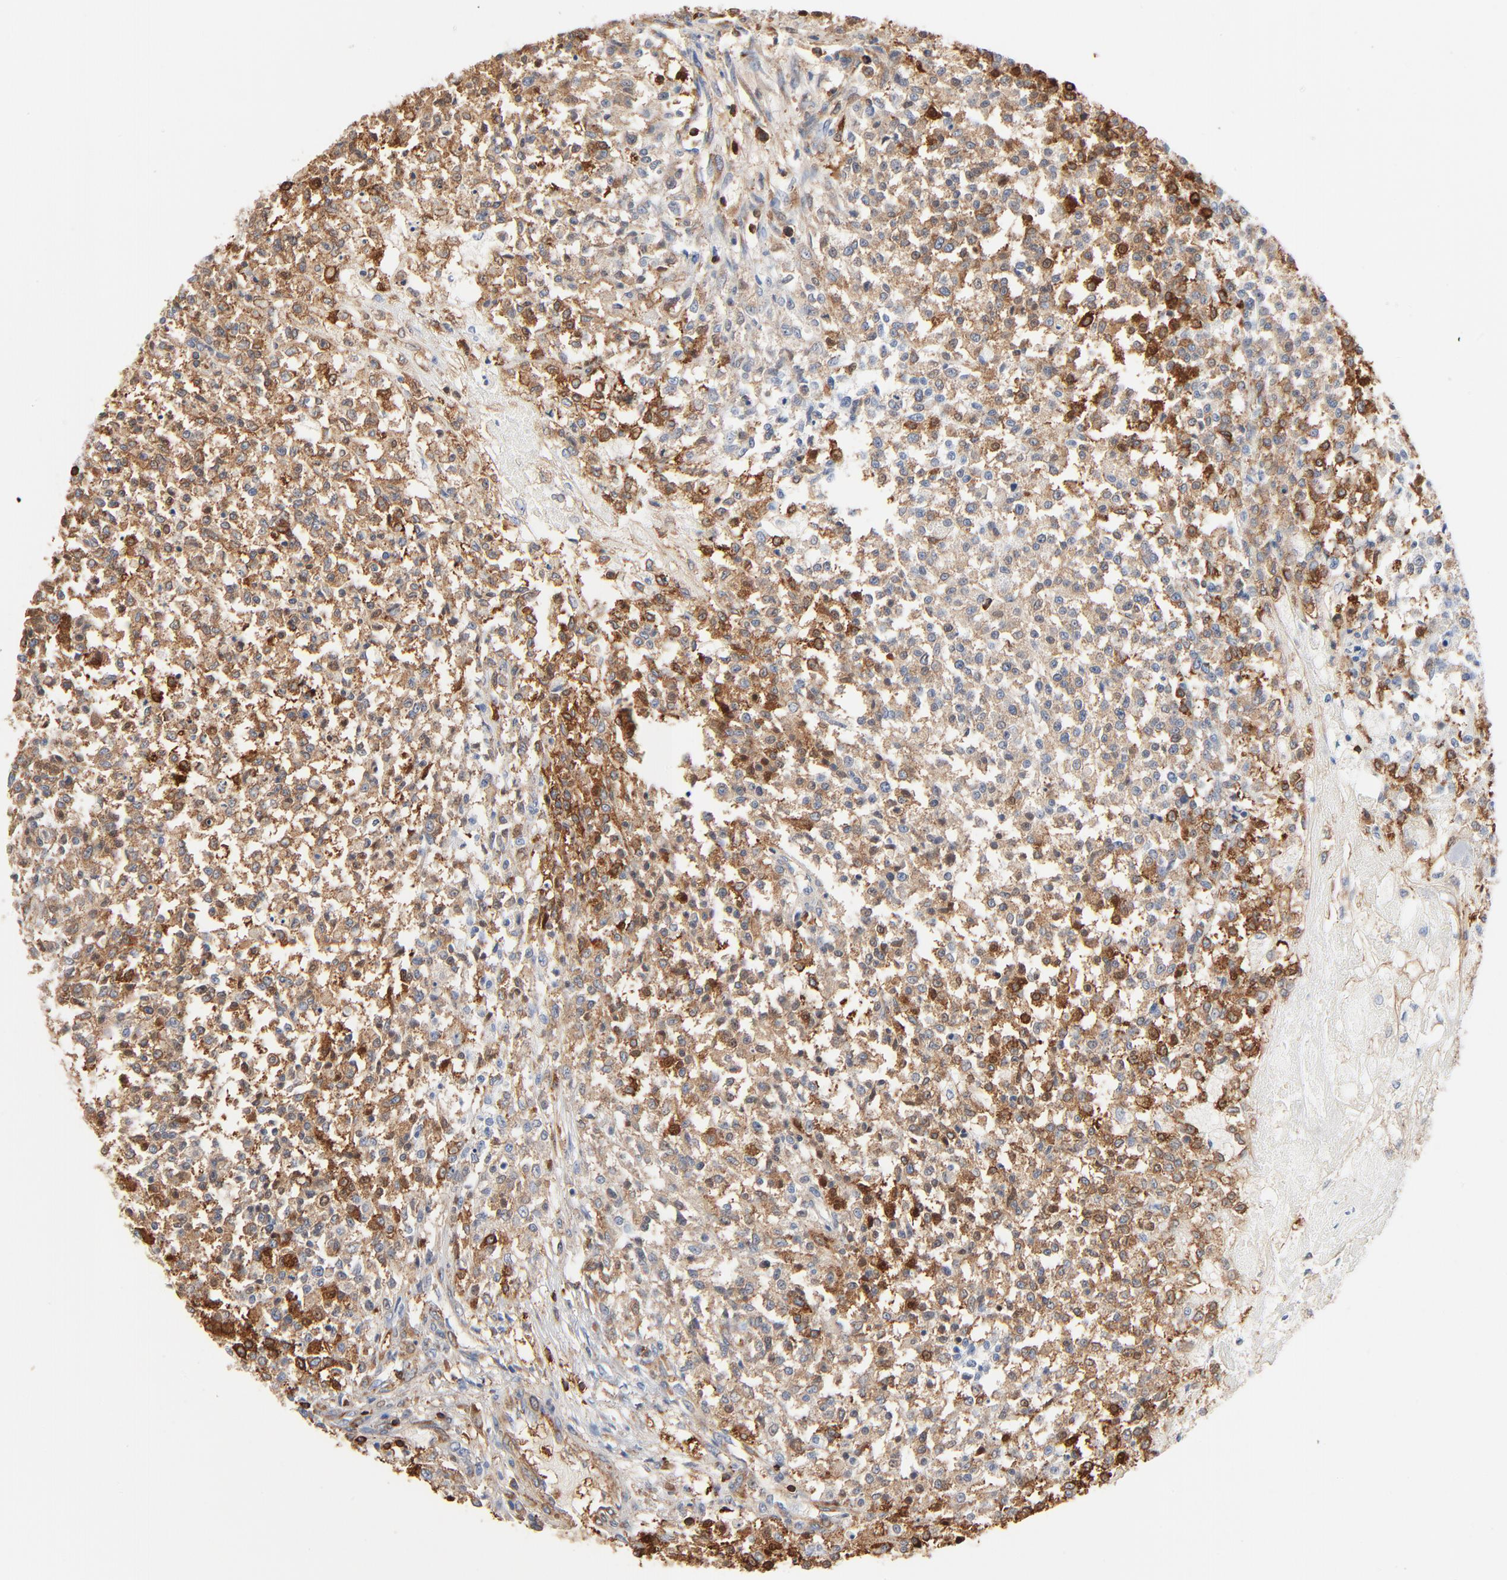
{"staining": {"intensity": "moderate", "quantity": ">75%", "location": "cytoplasmic/membranous"}, "tissue": "testis cancer", "cell_type": "Tumor cells", "image_type": "cancer", "snomed": [{"axis": "morphology", "description": "Seminoma, NOS"}, {"axis": "topography", "description": "Testis"}], "caption": "Tumor cells show moderate cytoplasmic/membranous expression in approximately >75% of cells in testis cancer (seminoma). (DAB IHC with brightfield microscopy, high magnification).", "gene": "SH3KBP1", "patient": {"sex": "male", "age": 59}}